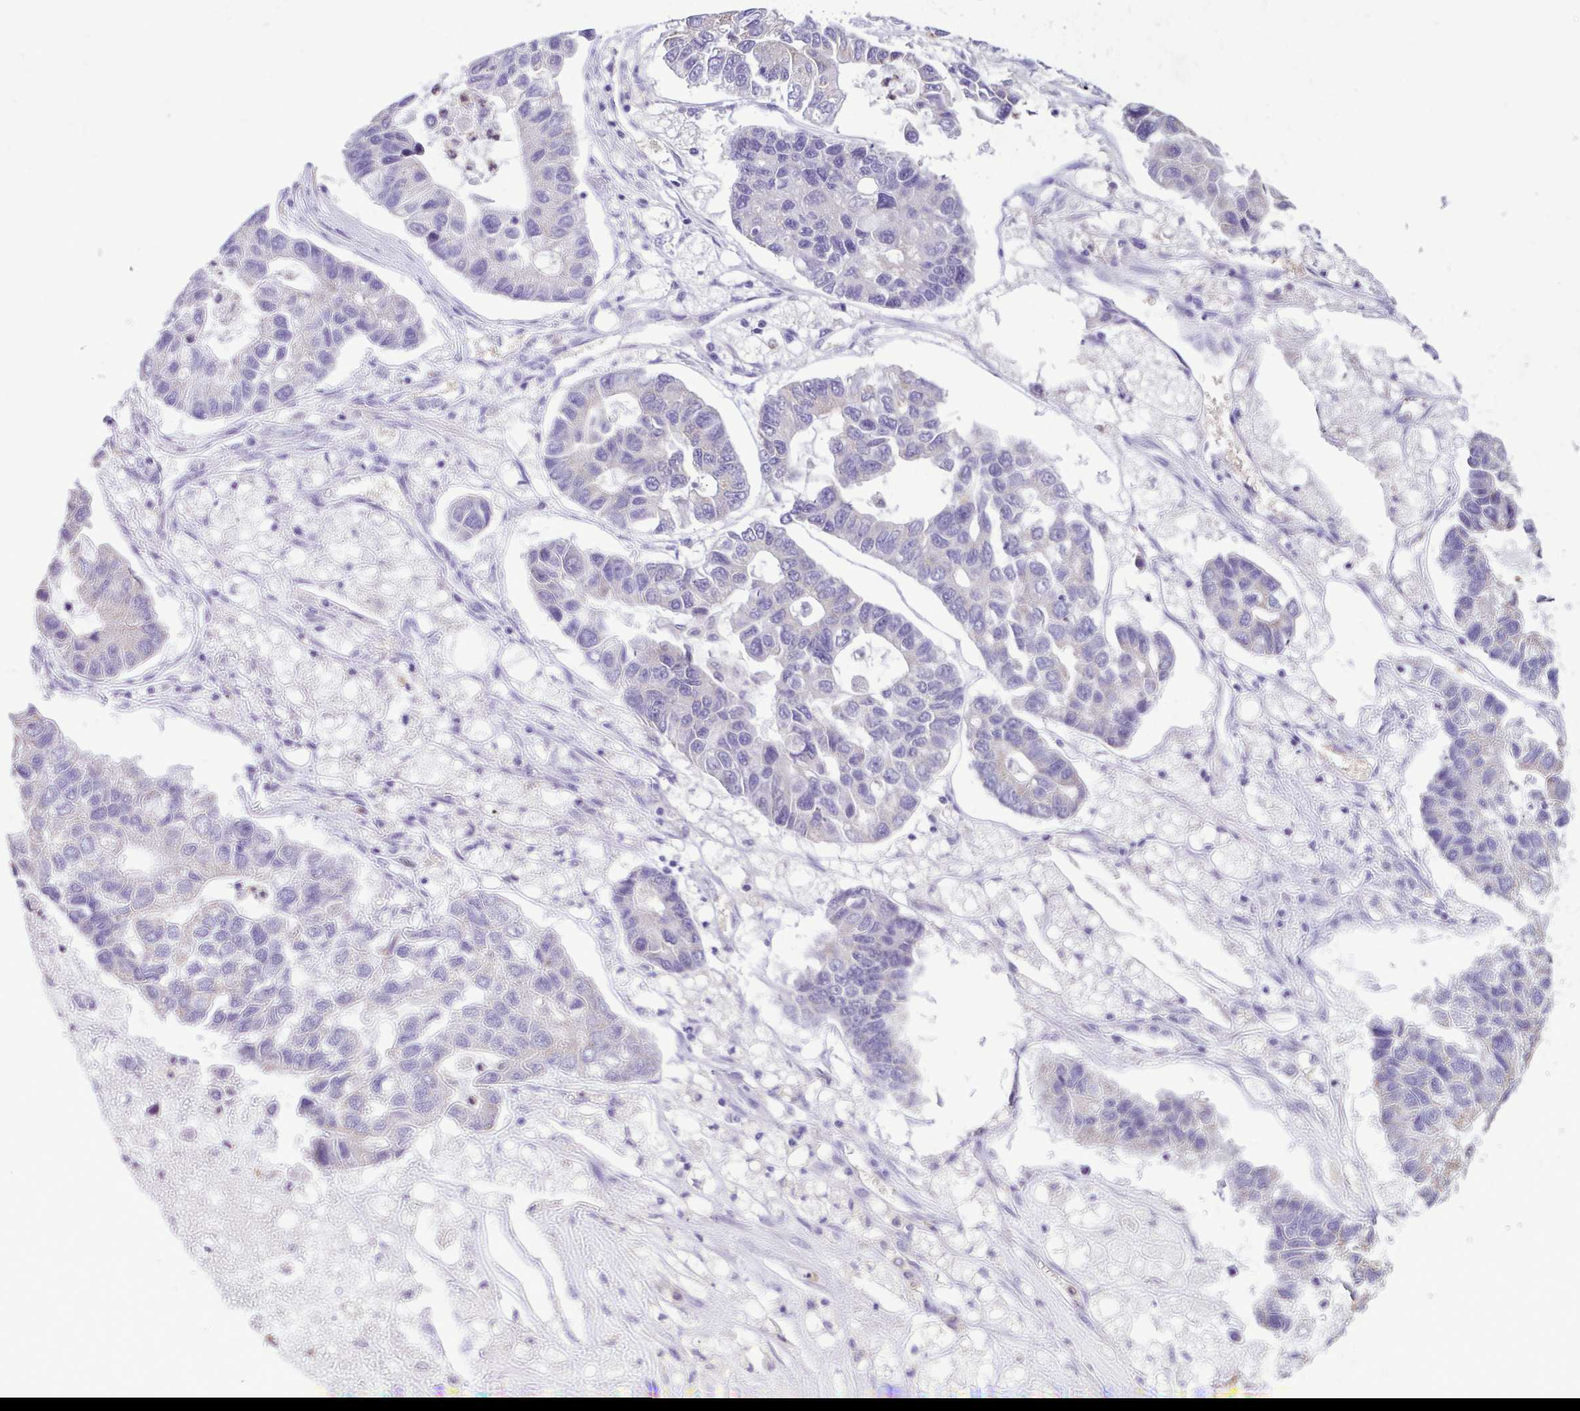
{"staining": {"intensity": "negative", "quantity": "none", "location": "none"}, "tissue": "lung cancer", "cell_type": "Tumor cells", "image_type": "cancer", "snomed": [{"axis": "morphology", "description": "Adenocarcinoma, NOS"}, {"axis": "topography", "description": "Bronchus"}, {"axis": "topography", "description": "Lung"}], "caption": "IHC image of neoplastic tissue: lung cancer stained with DAB (3,3'-diaminobenzidine) shows no significant protein staining in tumor cells.", "gene": "CBY2", "patient": {"sex": "female", "age": 51}}